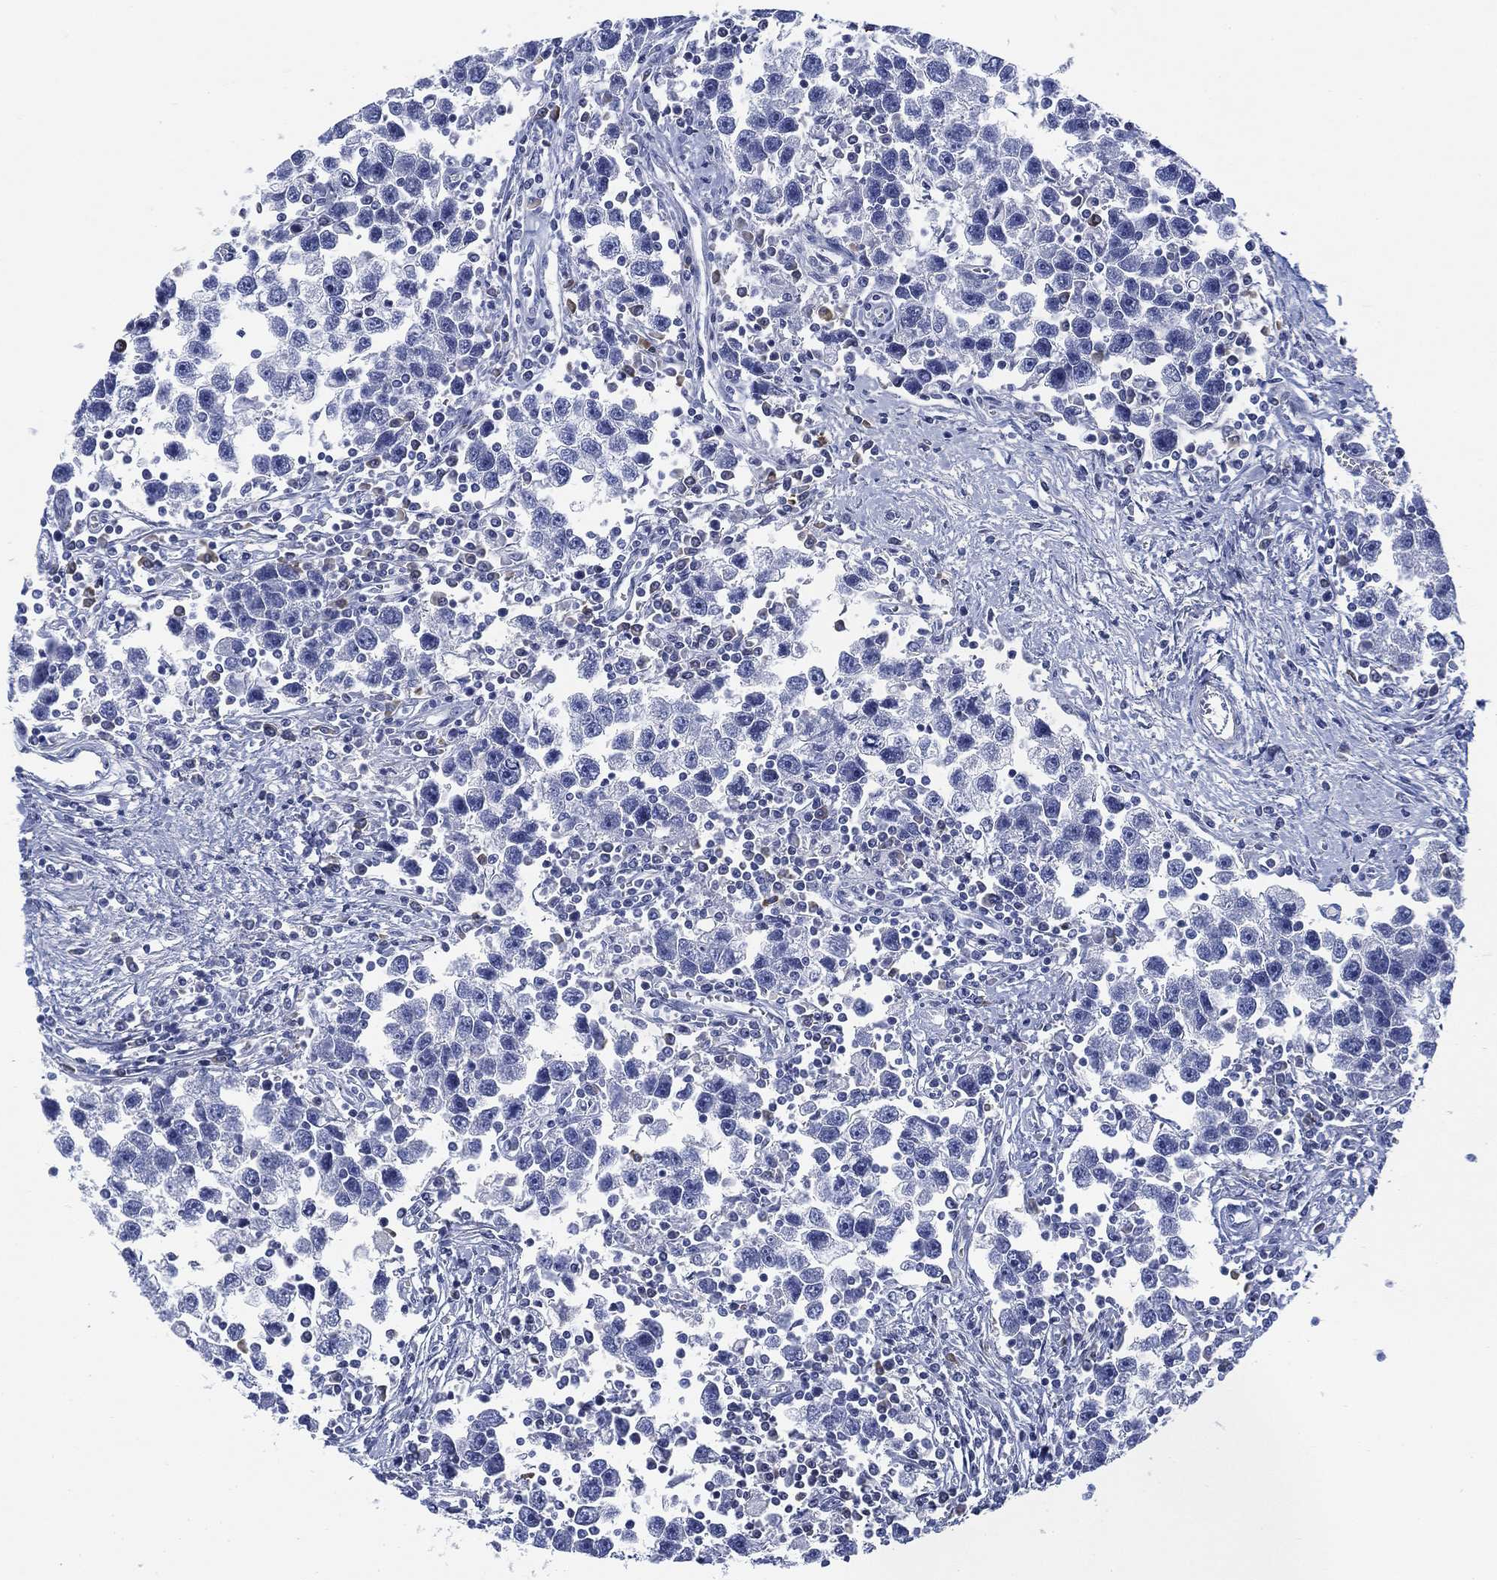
{"staining": {"intensity": "negative", "quantity": "none", "location": "none"}, "tissue": "testis cancer", "cell_type": "Tumor cells", "image_type": "cancer", "snomed": [{"axis": "morphology", "description": "Seminoma, NOS"}, {"axis": "topography", "description": "Testis"}], "caption": "Testis cancer (seminoma) stained for a protein using immunohistochemistry reveals no positivity tumor cells.", "gene": "FYB1", "patient": {"sex": "male", "age": 30}}